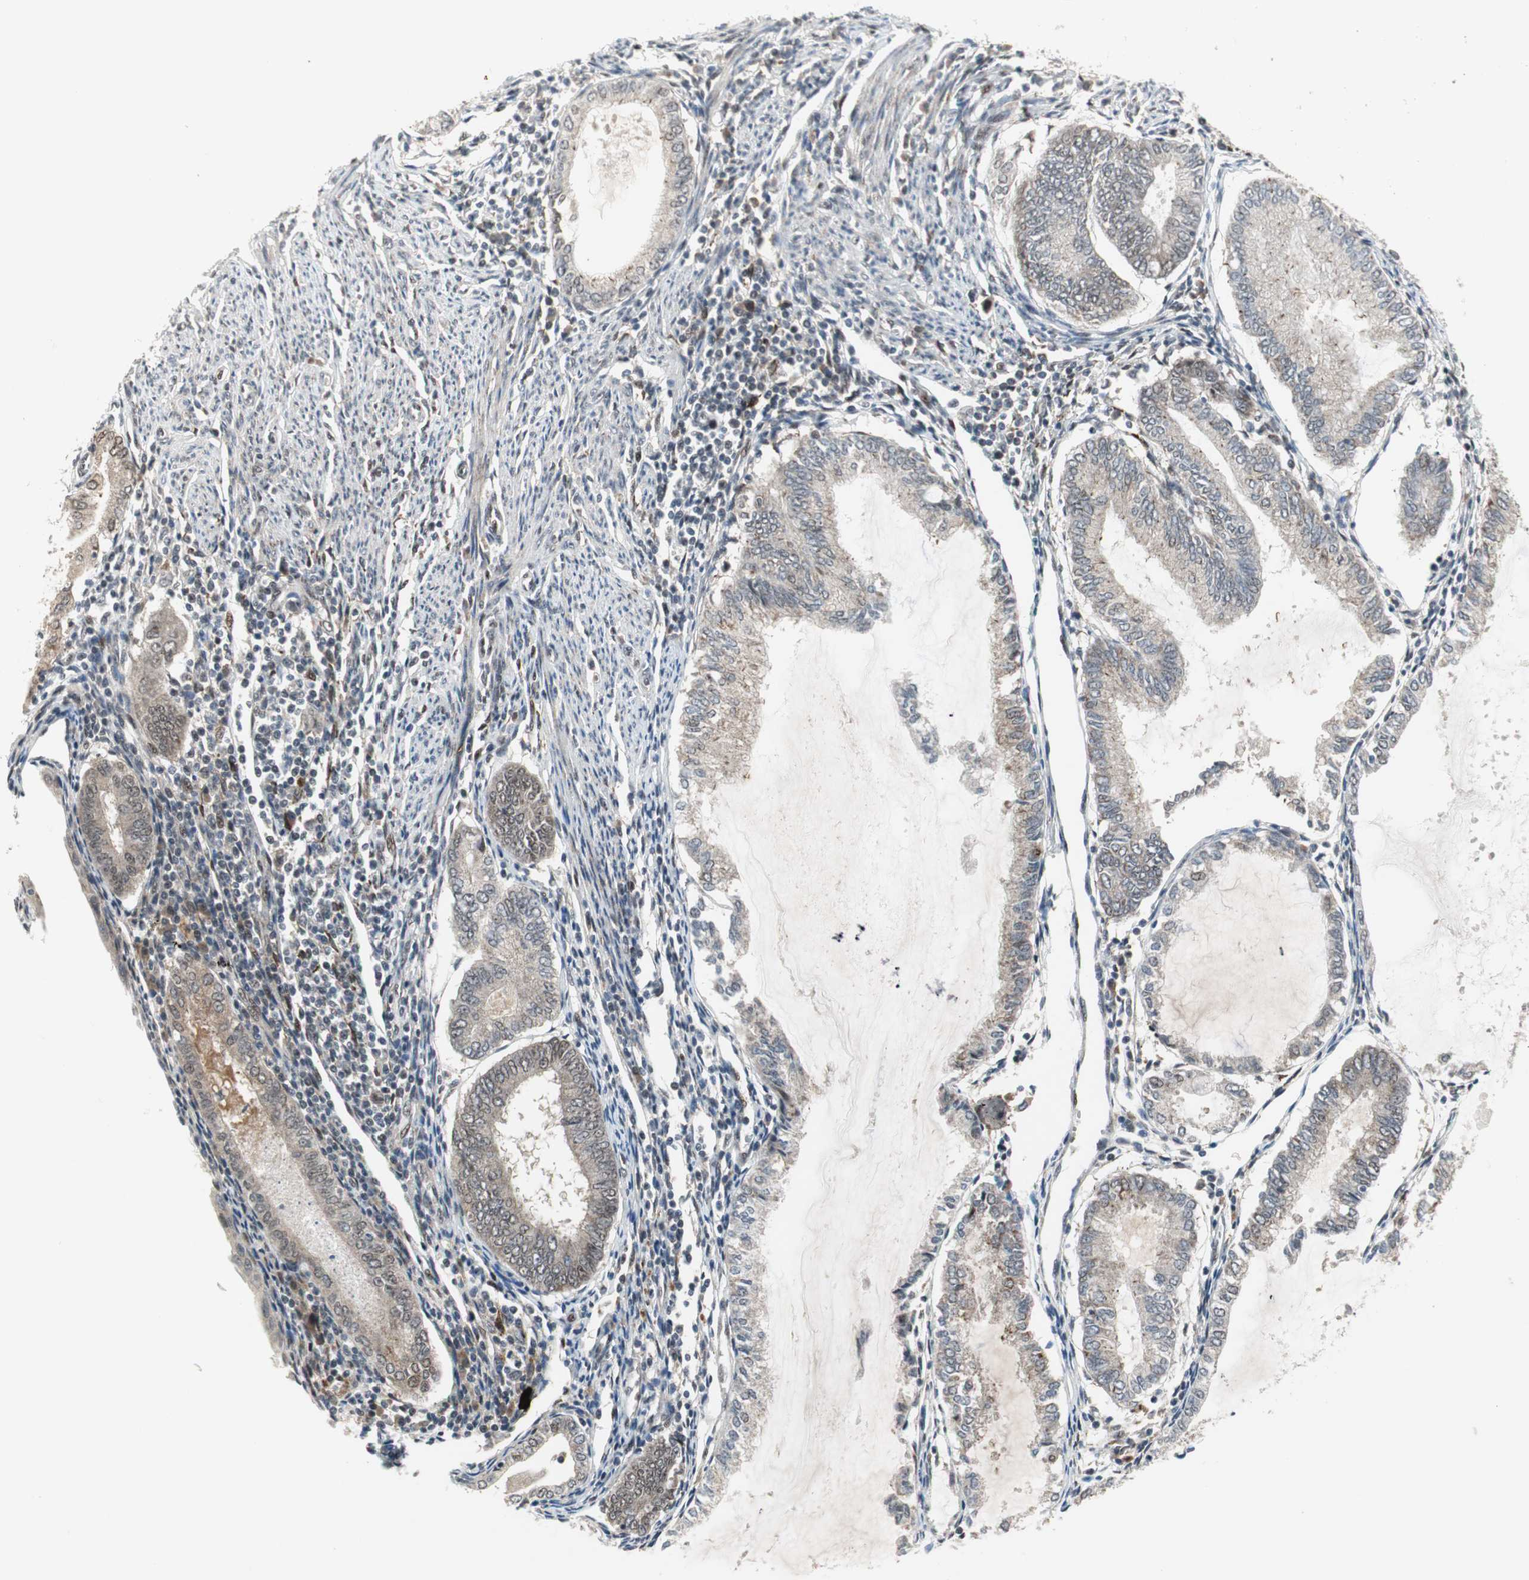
{"staining": {"intensity": "weak", "quantity": ">75%", "location": "cytoplasmic/membranous"}, "tissue": "endometrial cancer", "cell_type": "Tumor cells", "image_type": "cancer", "snomed": [{"axis": "morphology", "description": "Adenocarcinoma, NOS"}, {"axis": "topography", "description": "Endometrium"}], "caption": "A brown stain highlights weak cytoplasmic/membranous expression of a protein in endometrial cancer (adenocarcinoma) tumor cells.", "gene": "TCF12", "patient": {"sex": "female", "age": 86}}